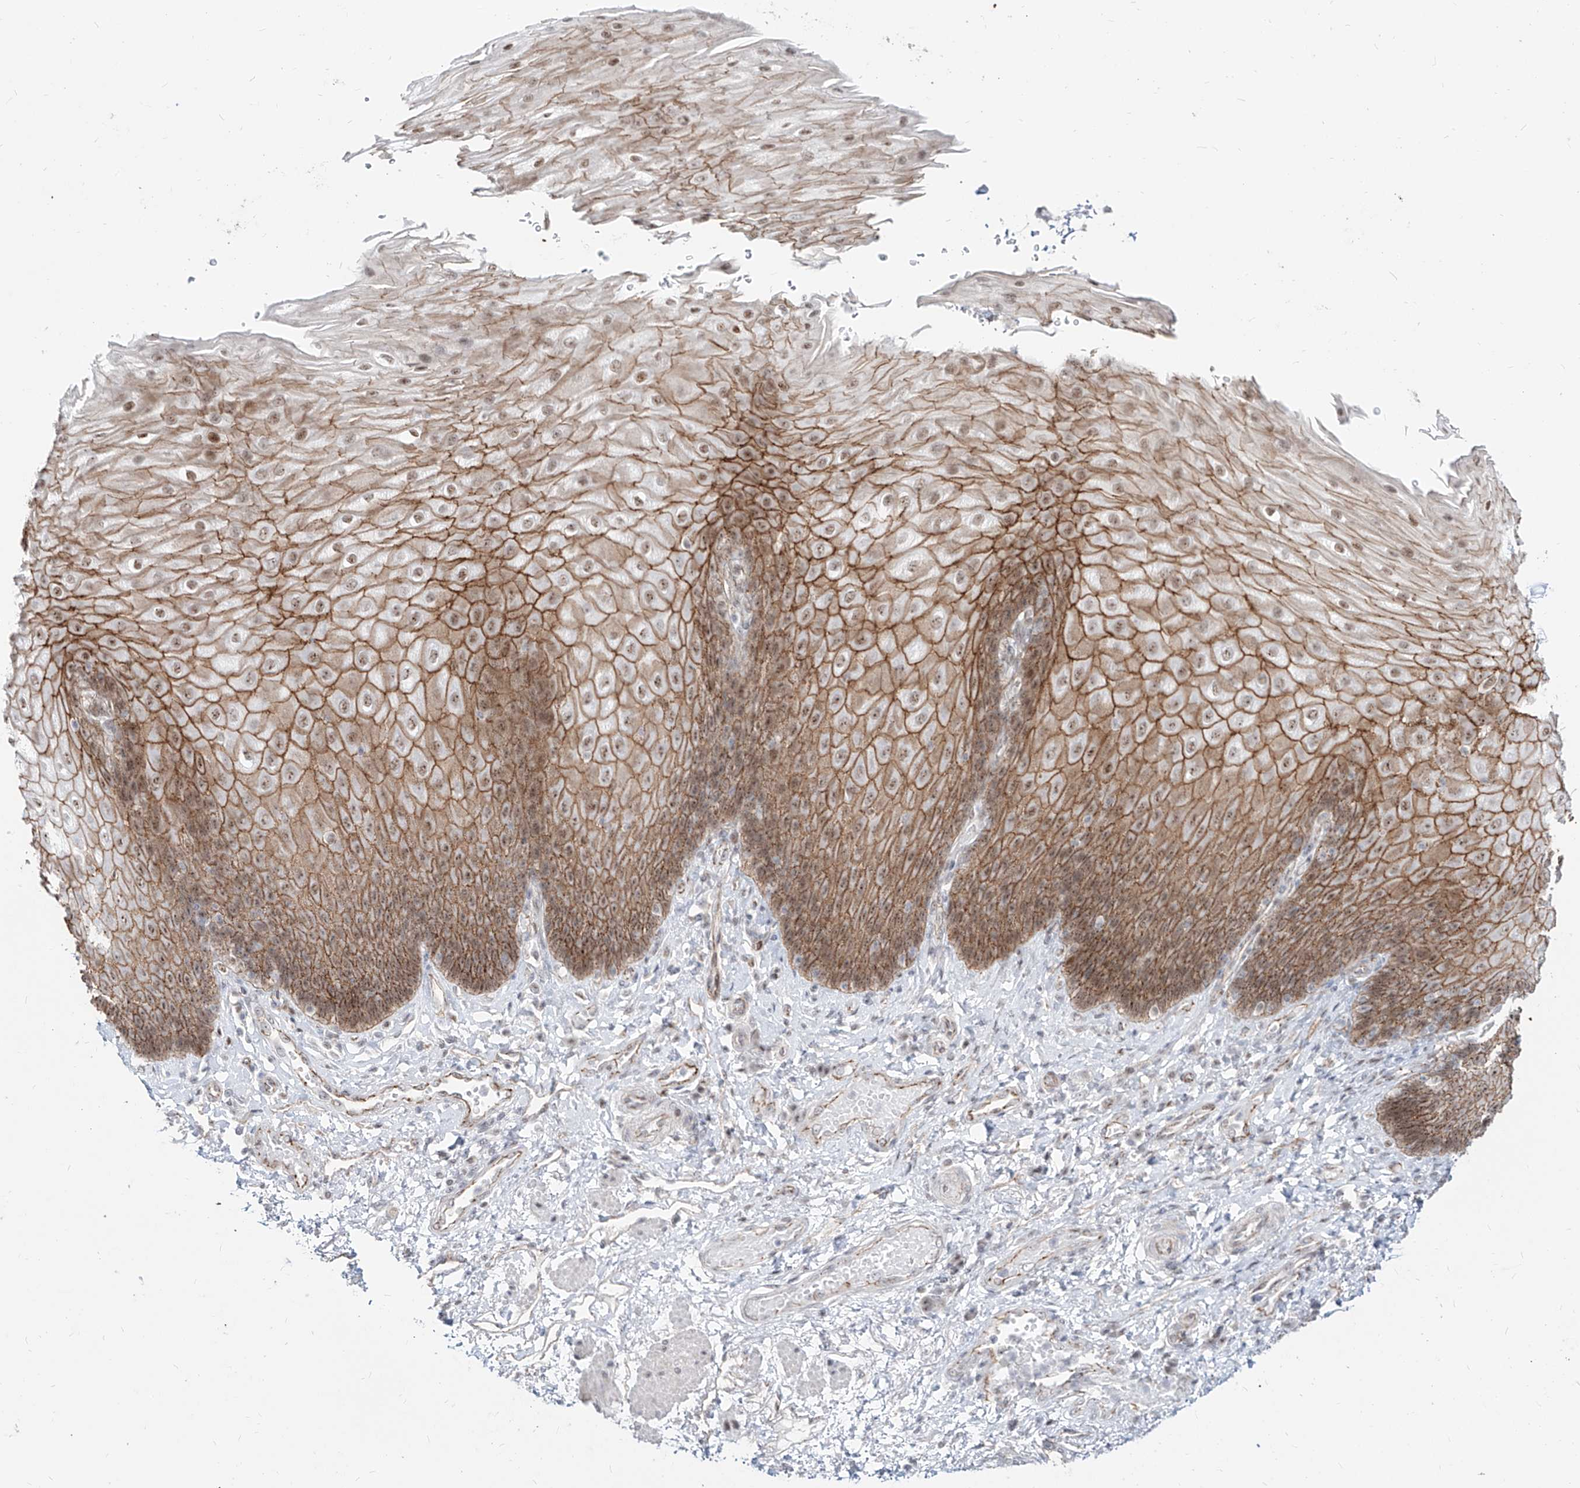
{"staining": {"intensity": "strong", "quantity": ">75%", "location": "cytoplasmic/membranous,nuclear"}, "tissue": "esophagus", "cell_type": "Squamous epithelial cells", "image_type": "normal", "snomed": [{"axis": "morphology", "description": "Normal tissue, NOS"}, {"axis": "topography", "description": "Esophagus"}], "caption": "Immunohistochemistry image of normal esophagus: human esophagus stained using IHC displays high levels of strong protein expression localized specifically in the cytoplasmic/membranous,nuclear of squamous epithelial cells, appearing as a cytoplasmic/membranous,nuclear brown color.", "gene": "ZNF710", "patient": {"sex": "male", "age": 54}}